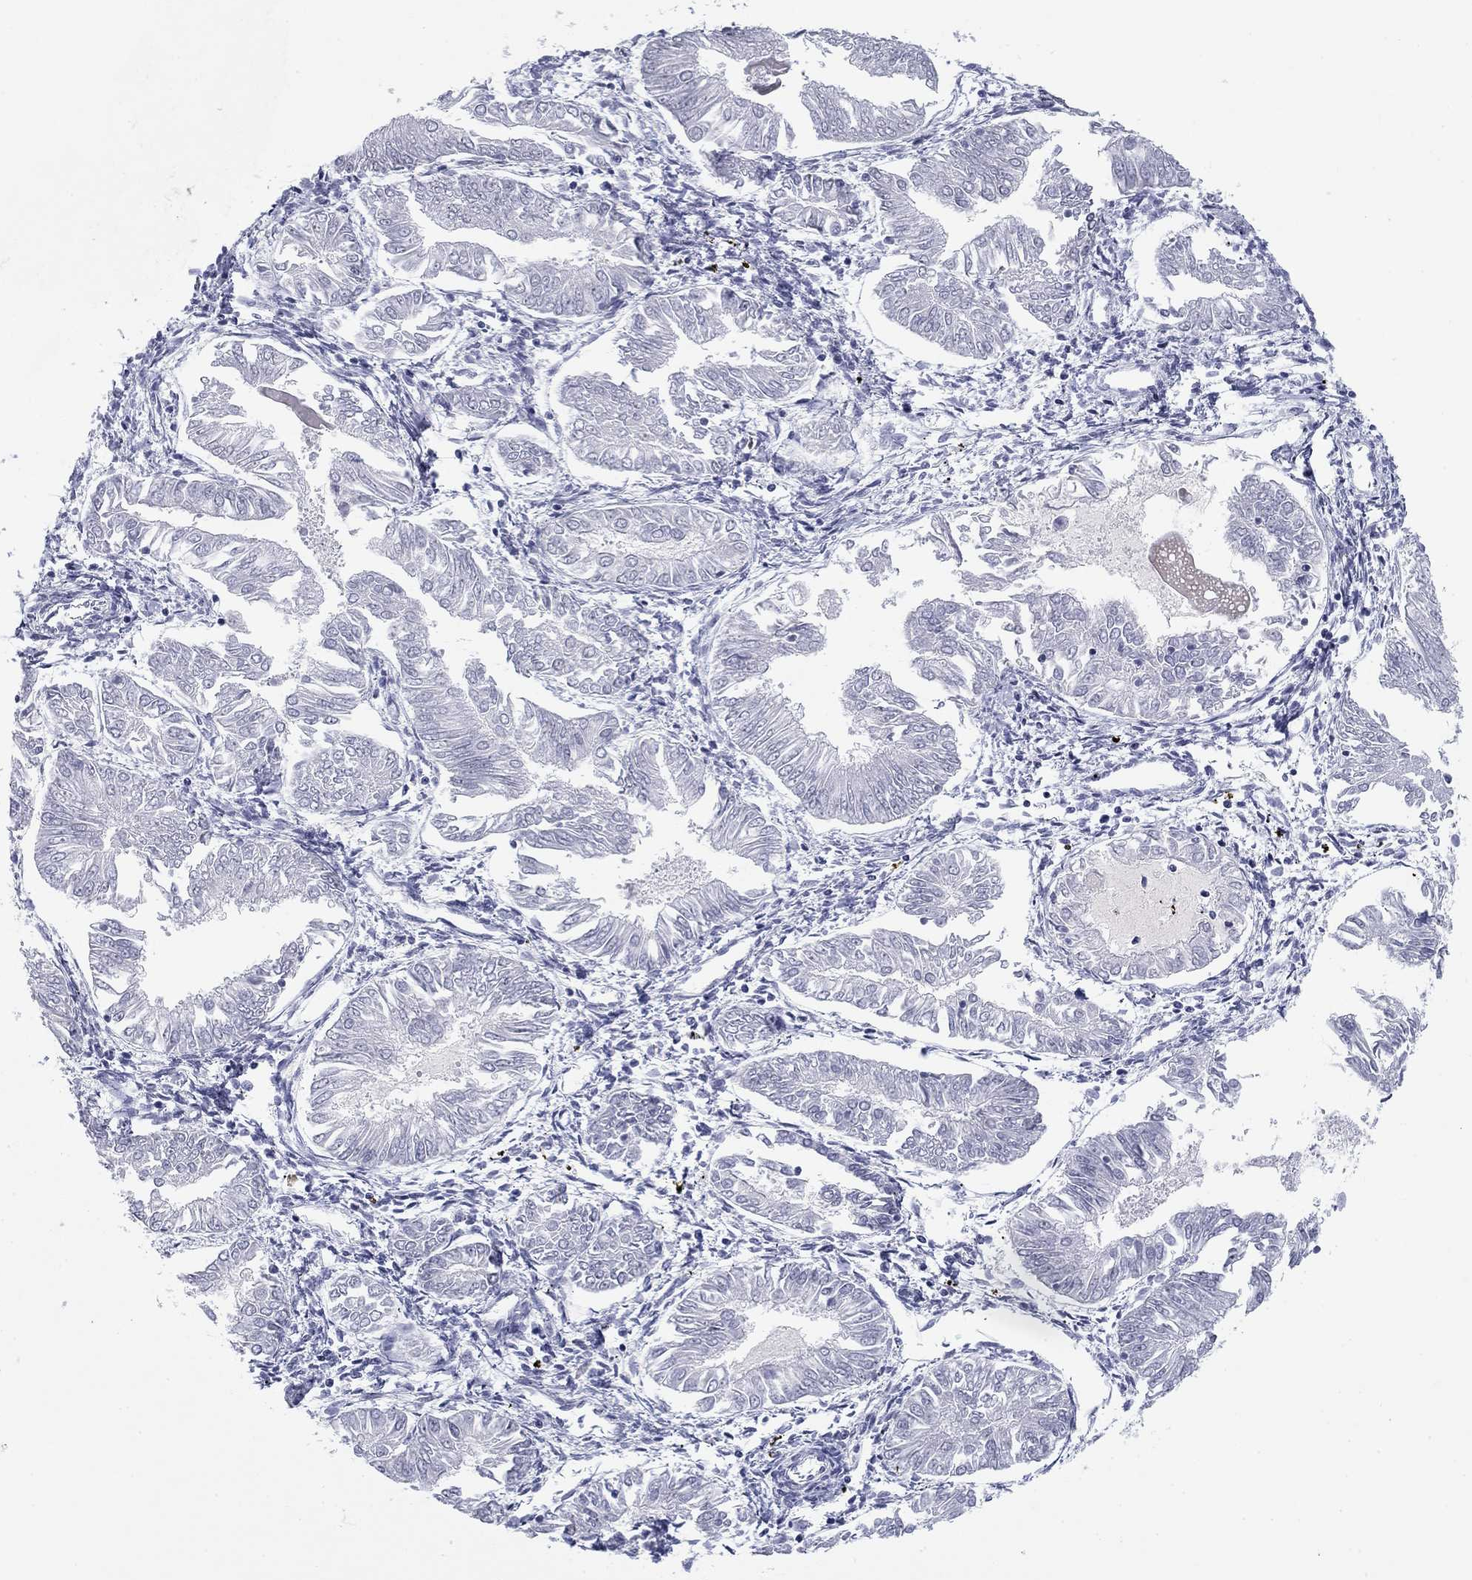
{"staining": {"intensity": "negative", "quantity": "none", "location": "none"}, "tissue": "endometrial cancer", "cell_type": "Tumor cells", "image_type": "cancer", "snomed": [{"axis": "morphology", "description": "Adenocarcinoma, NOS"}, {"axis": "topography", "description": "Endometrium"}], "caption": "A micrograph of endometrial cancer (adenocarcinoma) stained for a protein shows no brown staining in tumor cells.", "gene": "PRPH", "patient": {"sex": "female", "age": 53}}